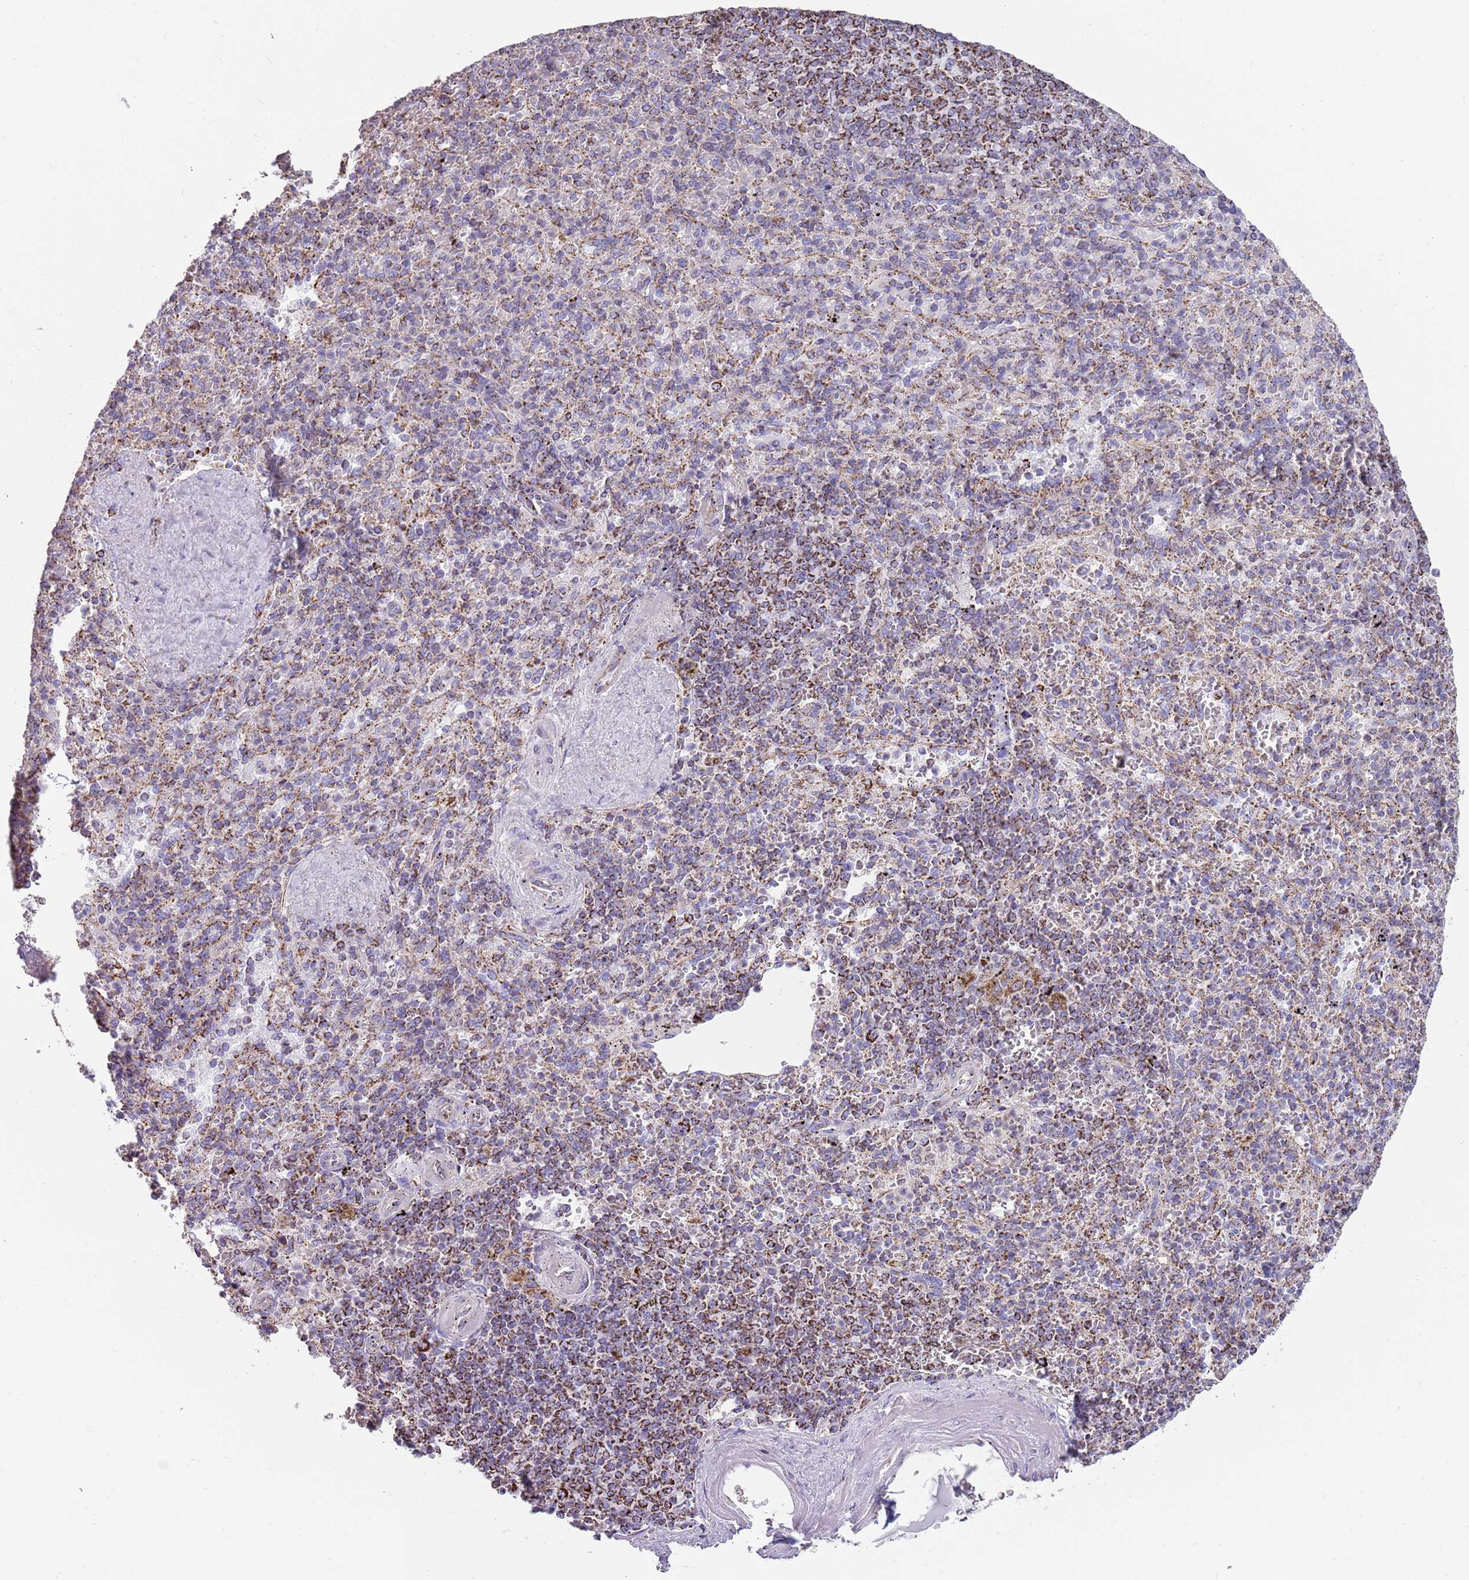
{"staining": {"intensity": "moderate", "quantity": "<25%", "location": "cytoplasmic/membranous"}, "tissue": "spleen", "cell_type": "Cells in red pulp", "image_type": "normal", "snomed": [{"axis": "morphology", "description": "Normal tissue, NOS"}, {"axis": "topography", "description": "Spleen"}], "caption": "A low amount of moderate cytoplasmic/membranous expression is identified in approximately <25% of cells in red pulp in unremarkable spleen.", "gene": "TTLL1", "patient": {"sex": "male", "age": 82}}